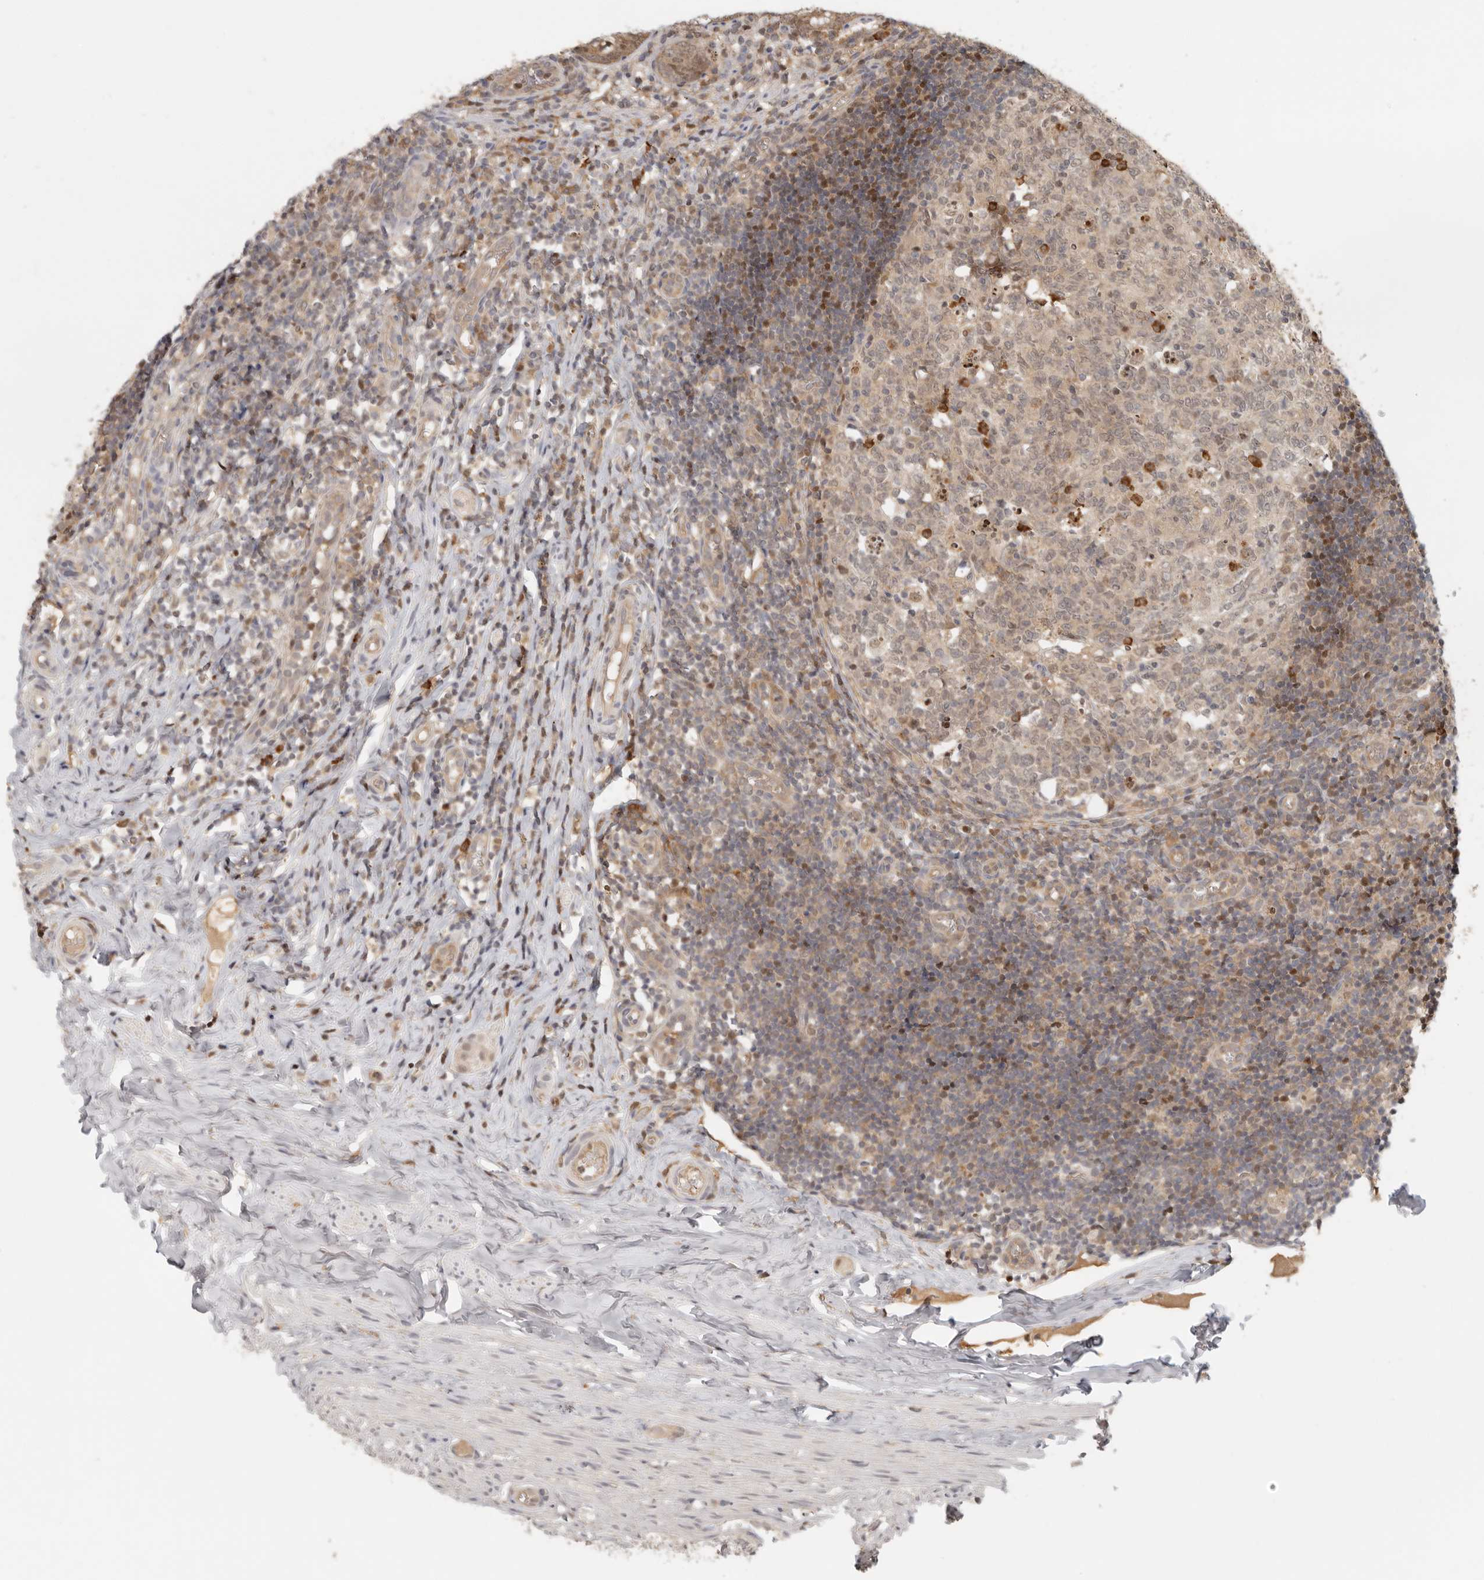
{"staining": {"intensity": "moderate", "quantity": ">75%", "location": "cytoplasmic/membranous,nuclear"}, "tissue": "appendix", "cell_type": "Glandular cells", "image_type": "normal", "snomed": [{"axis": "morphology", "description": "Normal tissue, NOS"}, {"axis": "topography", "description": "Appendix"}], "caption": "Moderate cytoplasmic/membranous,nuclear protein staining is appreciated in approximately >75% of glandular cells in appendix.", "gene": "PSMA5", "patient": {"sex": "male", "age": 8}}